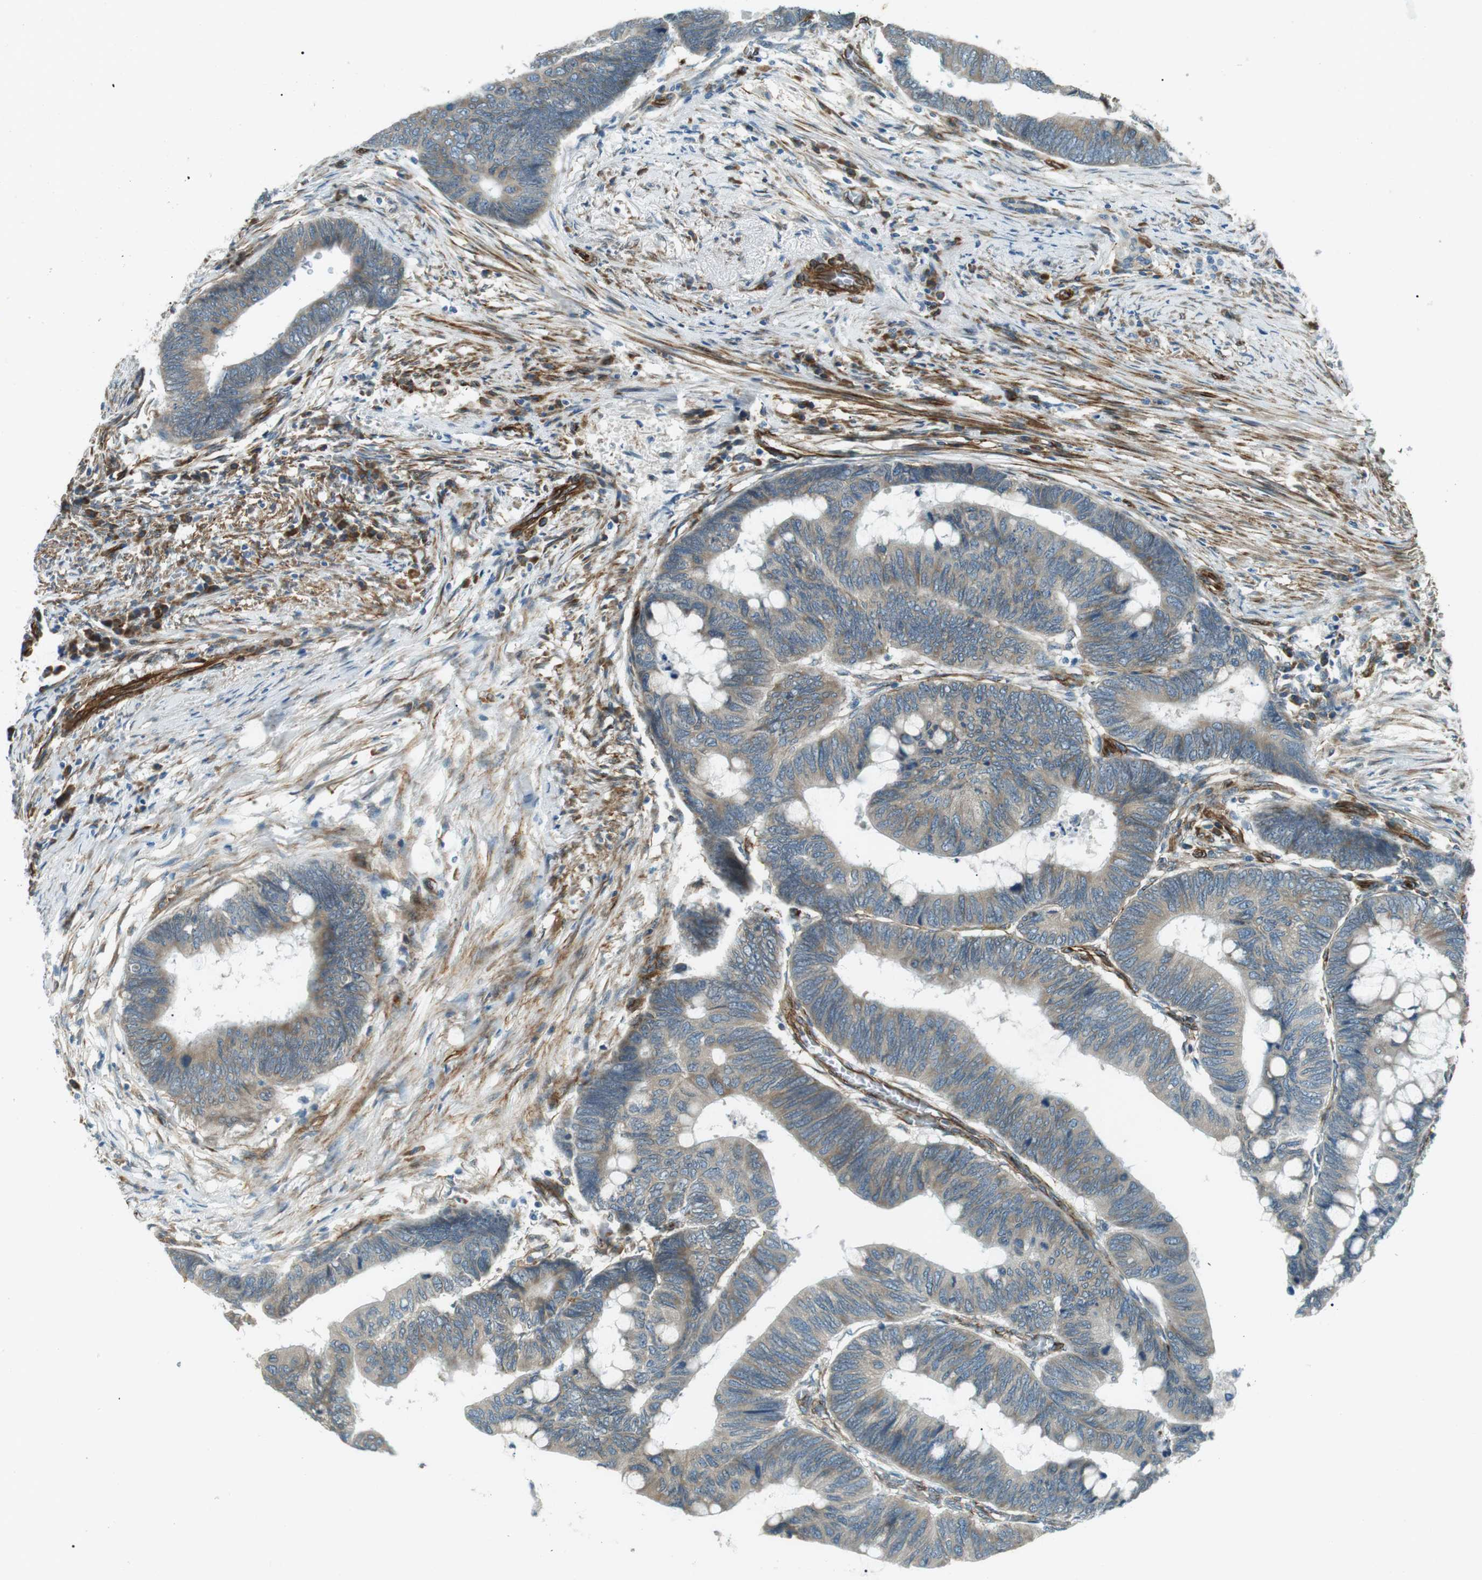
{"staining": {"intensity": "weak", "quantity": ">75%", "location": "cytoplasmic/membranous"}, "tissue": "colorectal cancer", "cell_type": "Tumor cells", "image_type": "cancer", "snomed": [{"axis": "morphology", "description": "Normal tissue, NOS"}, {"axis": "morphology", "description": "Adenocarcinoma, NOS"}, {"axis": "topography", "description": "Rectum"}, {"axis": "topography", "description": "Peripheral nerve tissue"}], "caption": "About >75% of tumor cells in colorectal cancer show weak cytoplasmic/membranous protein staining as visualized by brown immunohistochemical staining.", "gene": "ODR4", "patient": {"sex": "male", "age": 92}}